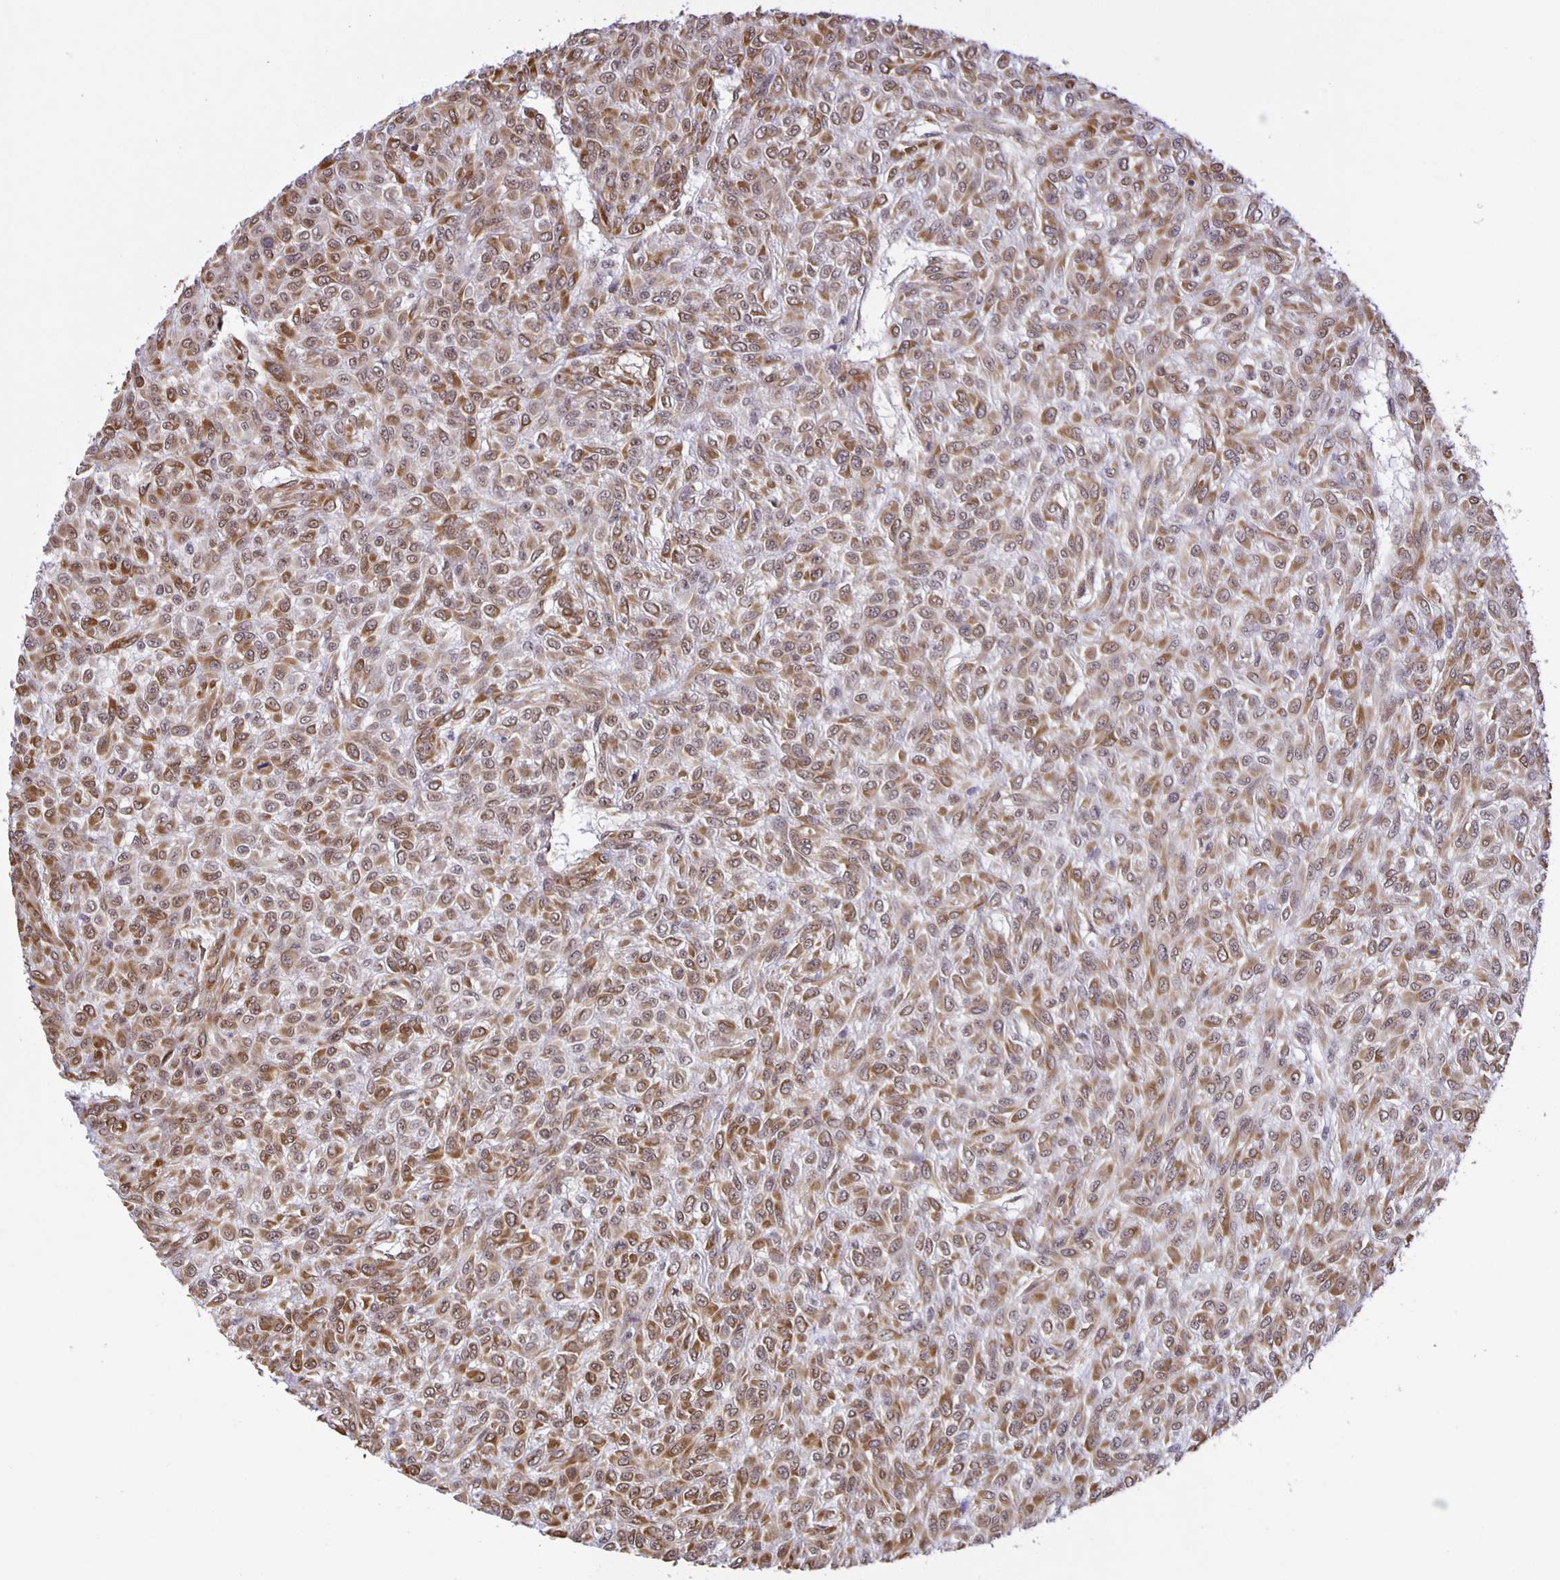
{"staining": {"intensity": "moderate", "quantity": ">75%", "location": "cytoplasmic/membranous"}, "tissue": "renal cancer", "cell_type": "Tumor cells", "image_type": "cancer", "snomed": [{"axis": "morphology", "description": "Adenocarcinoma, NOS"}, {"axis": "topography", "description": "Kidney"}], "caption": "Protein staining of renal cancer (adenocarcinoma) tissue displays moderate cytoplasmic/membranous expression in about >75% of tumor cells. Using DAB (3,3'-diaminobenzidine) (brown) and hematoxylin (blue) stains, captured at high magnification using brightfield microscopy.", "gene": "ZRANB2", "patient": {"sex": "male", "age": 58}}